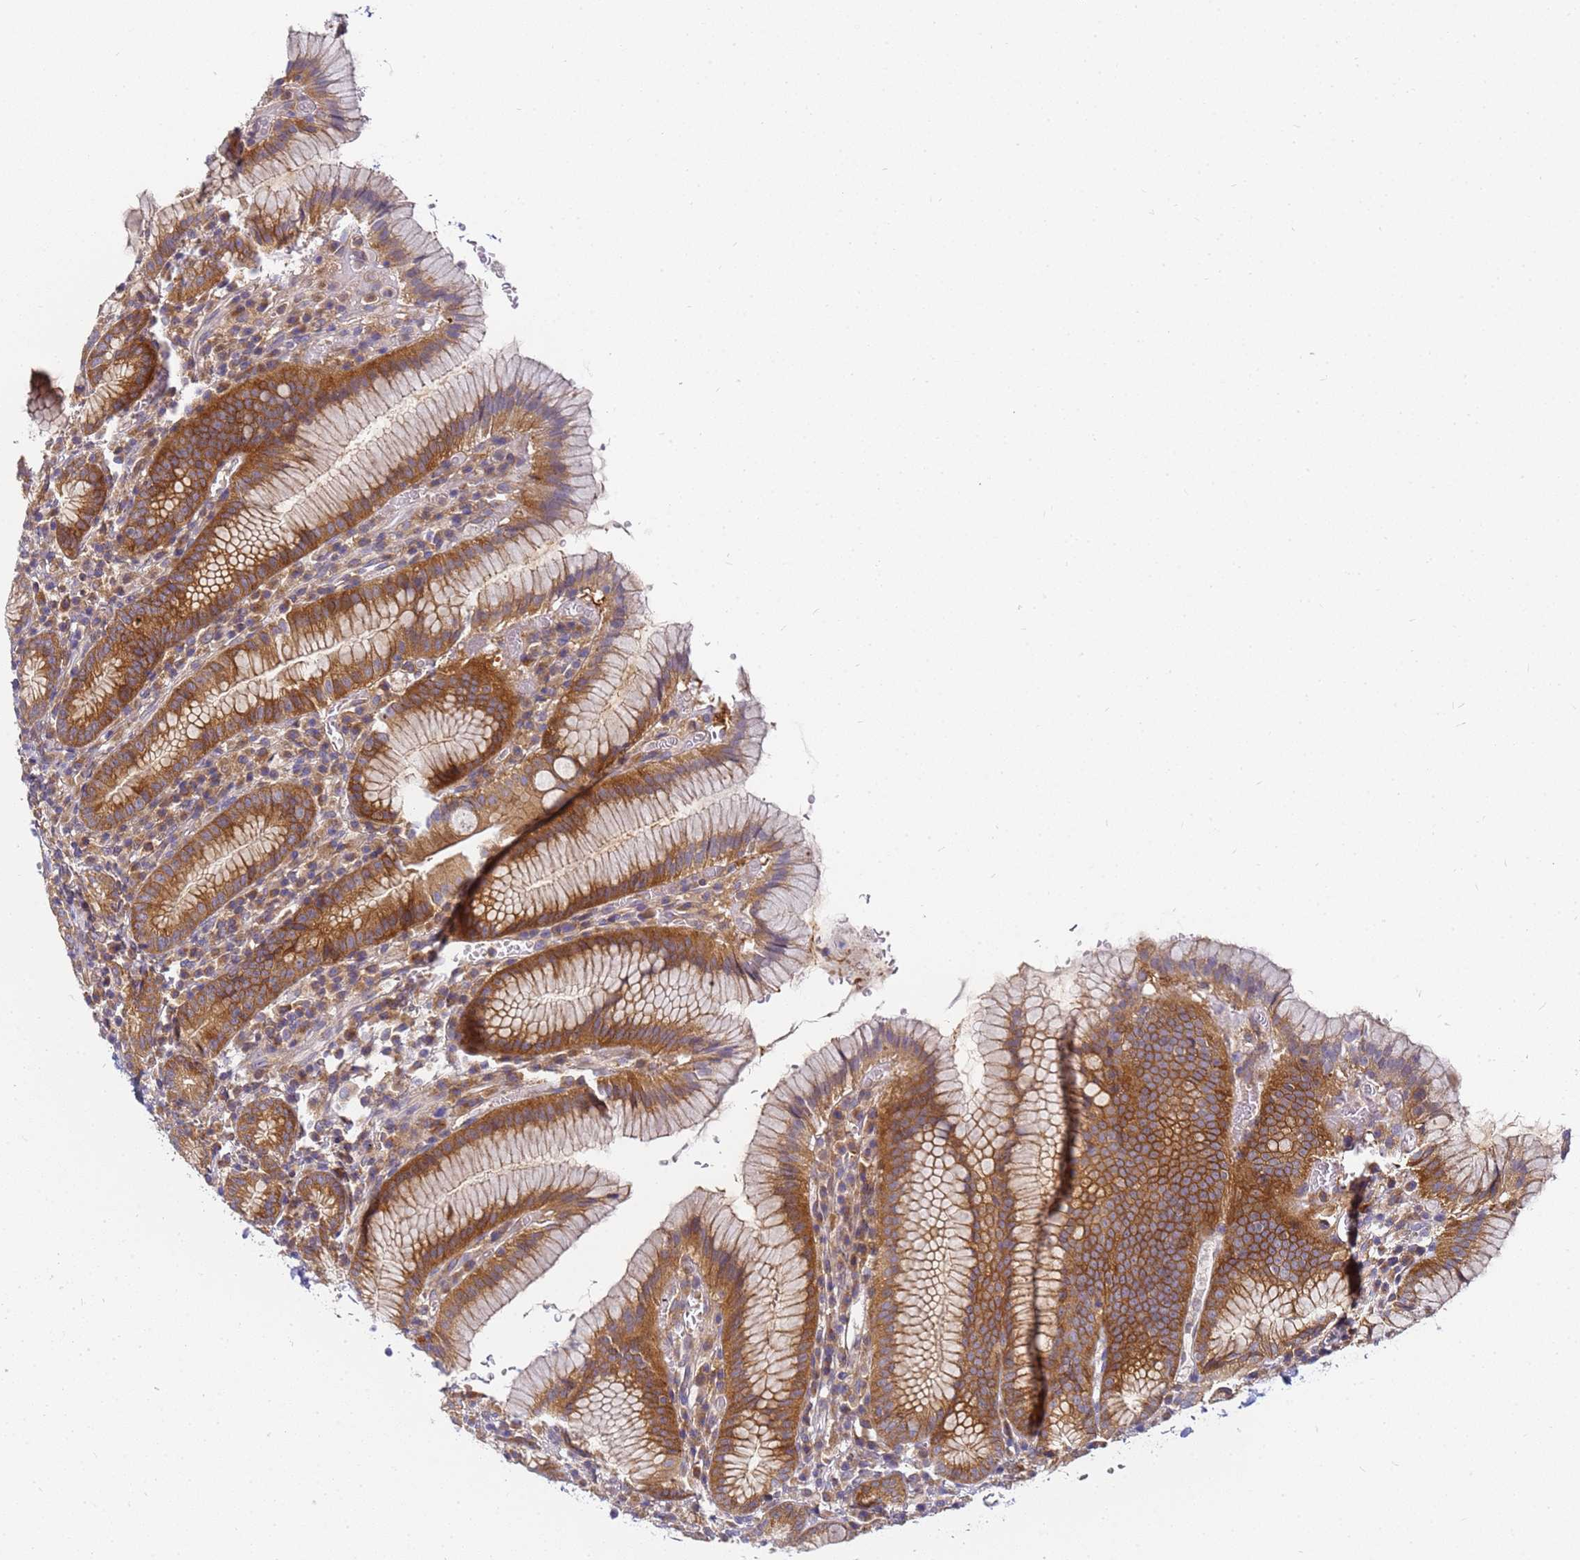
{"staining": {"intensity": "moderate", "quantity": "25%-75%", "location": "cytoplasmic/membranous"}, "tissue": "stomach", "cell_type": "Glandular cells", "image_type": "normal", "snomed": [{"axis": "morphology", "description": "Normal tissue, NOS"}, {"axis": "topography", "description": "Stomach"}], "caption": "Immunohistochemistry (IHC) of benign human stomach exhibits medium levels of moderate cytoplasmic/membranous expression in about 25%-75% of glandular cells. (DAB (3,3'-diaminobenzidine) = brown stain, brightfield microscopy at high magnification).", "gene": "CHM", "patient": {"sex": "male", "age": 55}}